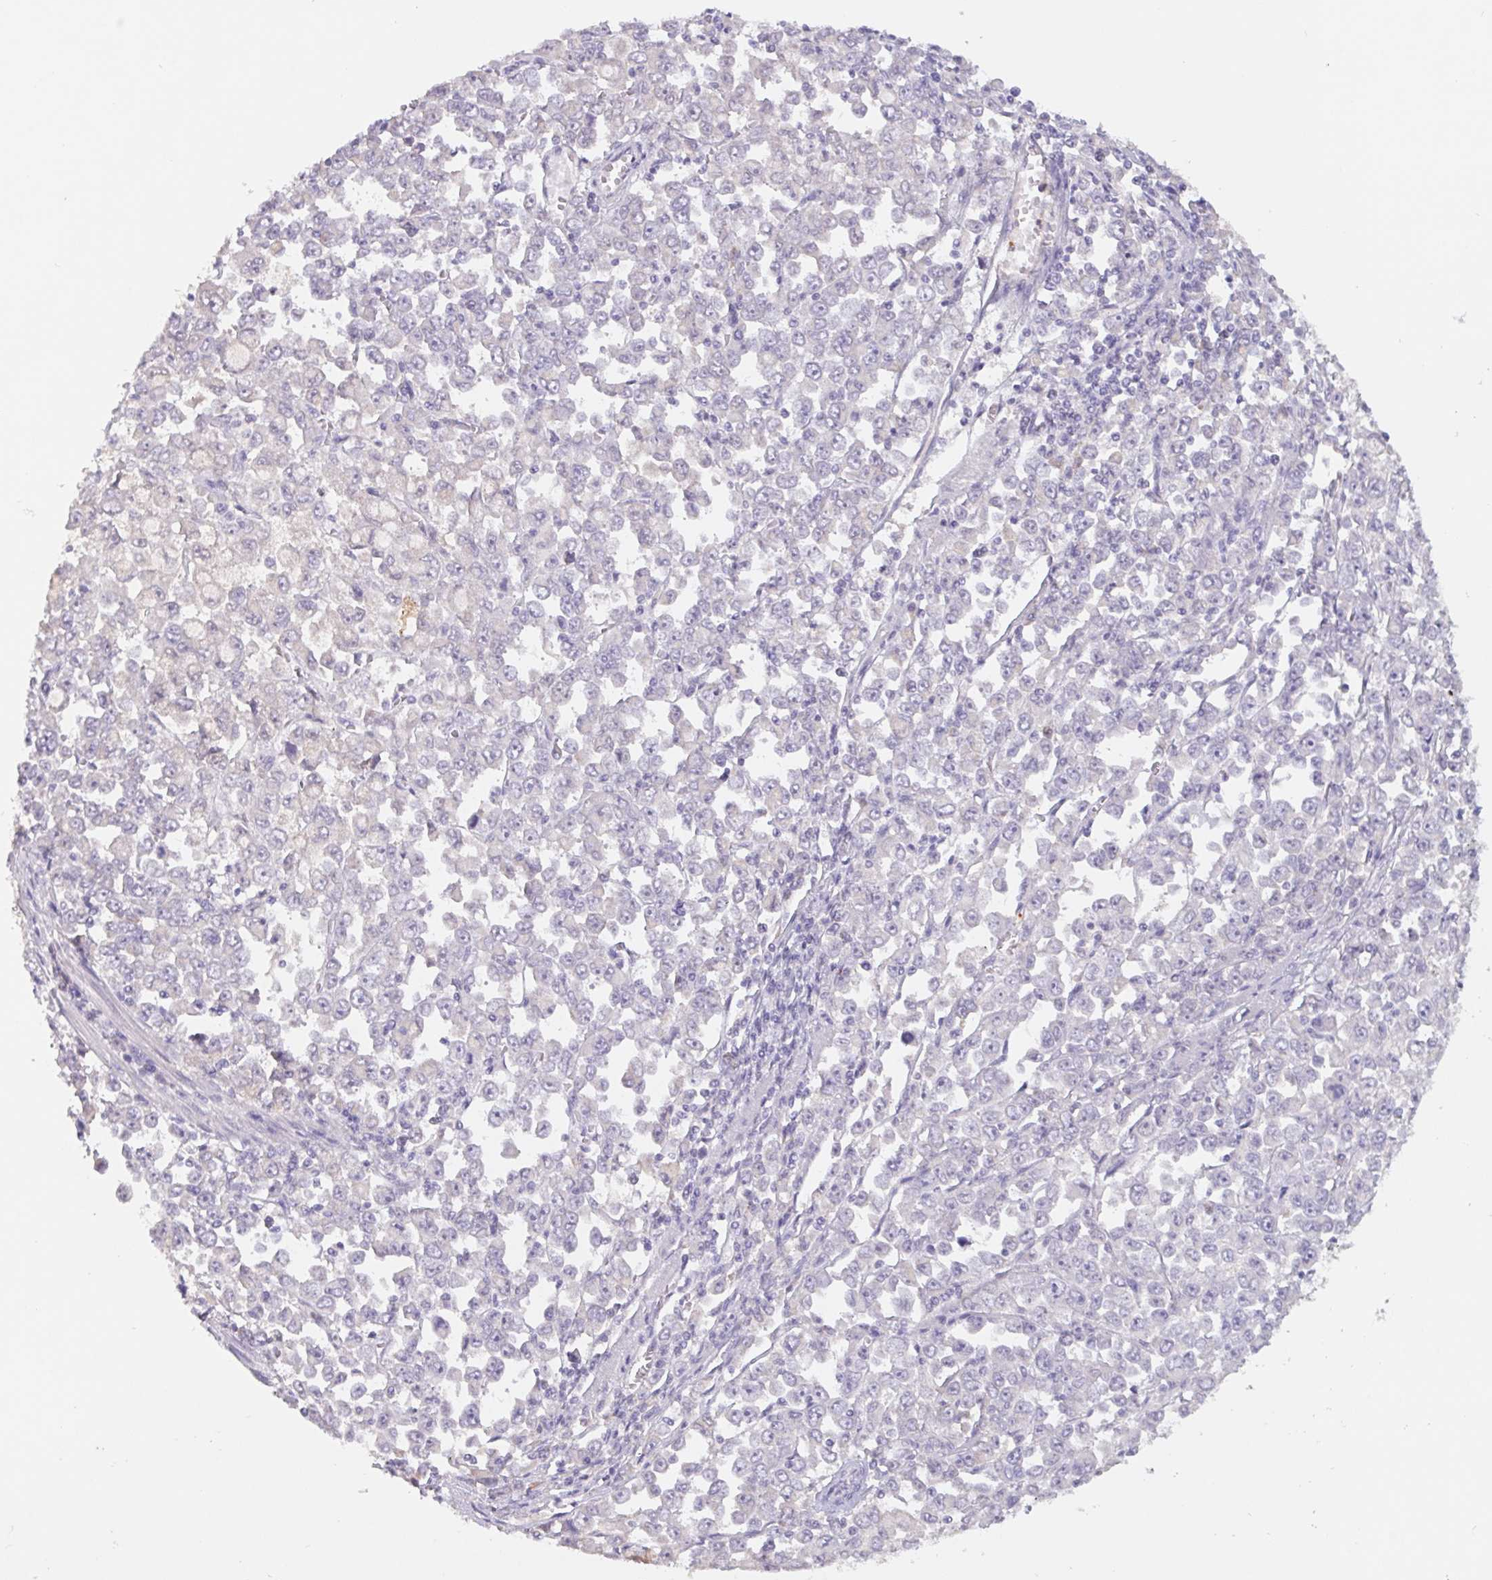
{"staining": {"intensity": "negative", "quantity": "none", "location": "none"}, "tissue": "stomach cancer", "cell_type": "Tumor cells", "image_type": "cancer", "snomed": [{"axis": "morphology", "description": "Adenocarcinoma, NOS"}, {"axis": "topography", "description": "Stomach, upper"}], "caption": "Protein analysis of stomach cancer (adenocarcinoma) demonstrates no significant expression in tumor cells. (DAB (3,3'-diaminobenzidine) immunohistochemistry (IHC) with hematoxylin counter stain).", "gene": "PNMA8B", "patient": {"sex": "male", "age": 70}}